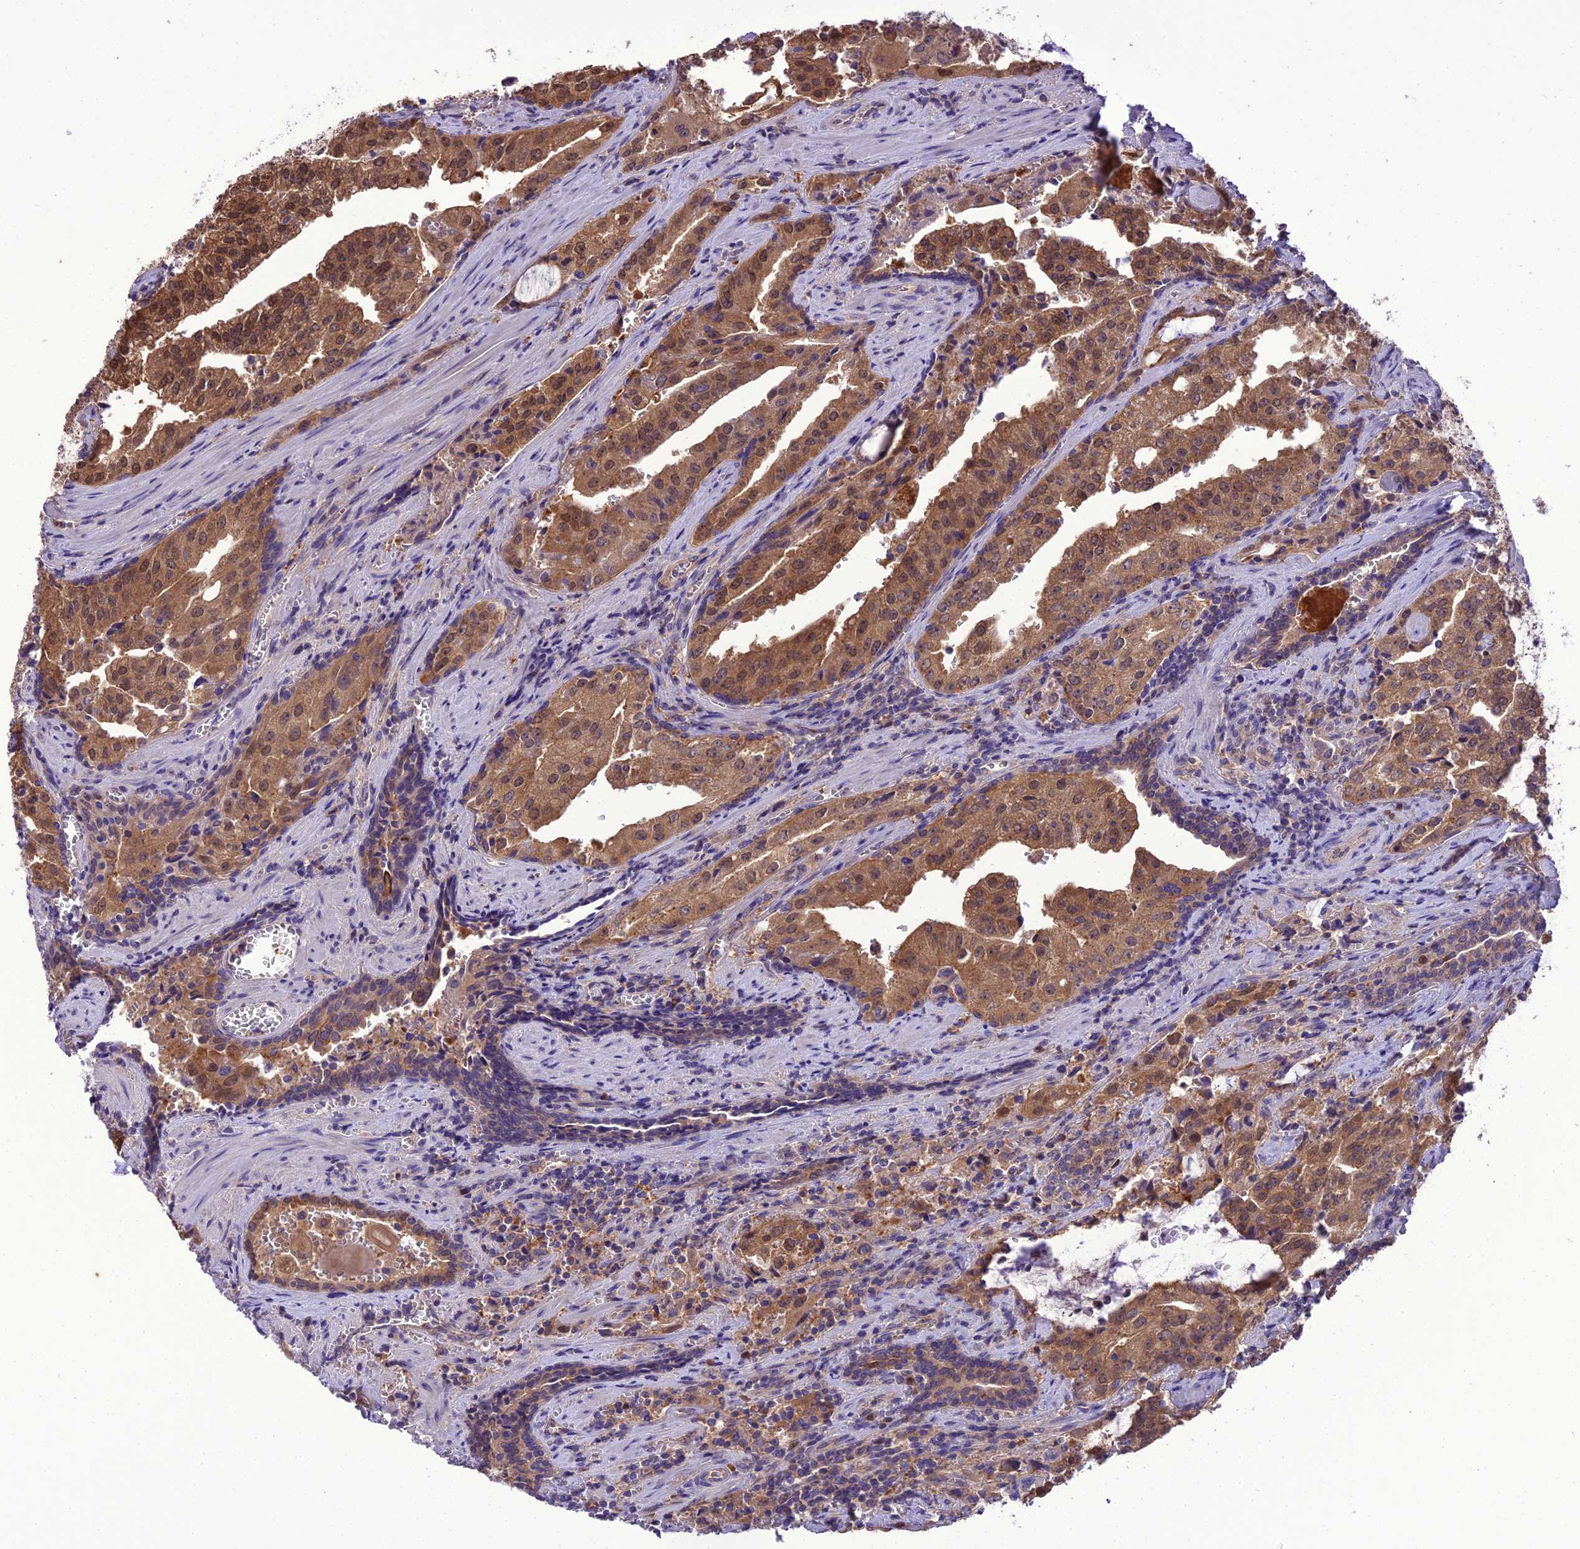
{"staining": {"intensity": "moderate", "quantity": ">75%", "location": "cytoplasmic/membranous,nuclear"}, "tissue": "prostate cancer", "cell_type": "Tumor cells", "image_type": "cancer", "snomed": [{"axis": "morphology", "description": "Adenocarcinoma, High grade"}, {"axis": "topography", "description": "Prostate"}], "caption": "Protein staining of high-grade adenocarcinoma (prostate) tissue shows moderate cytoplasmic/membranous and nuclear staining in approximately >75% of tumor cells.", "gene": "BORCS6", "patient": {"sex": "male", "age": 68}}